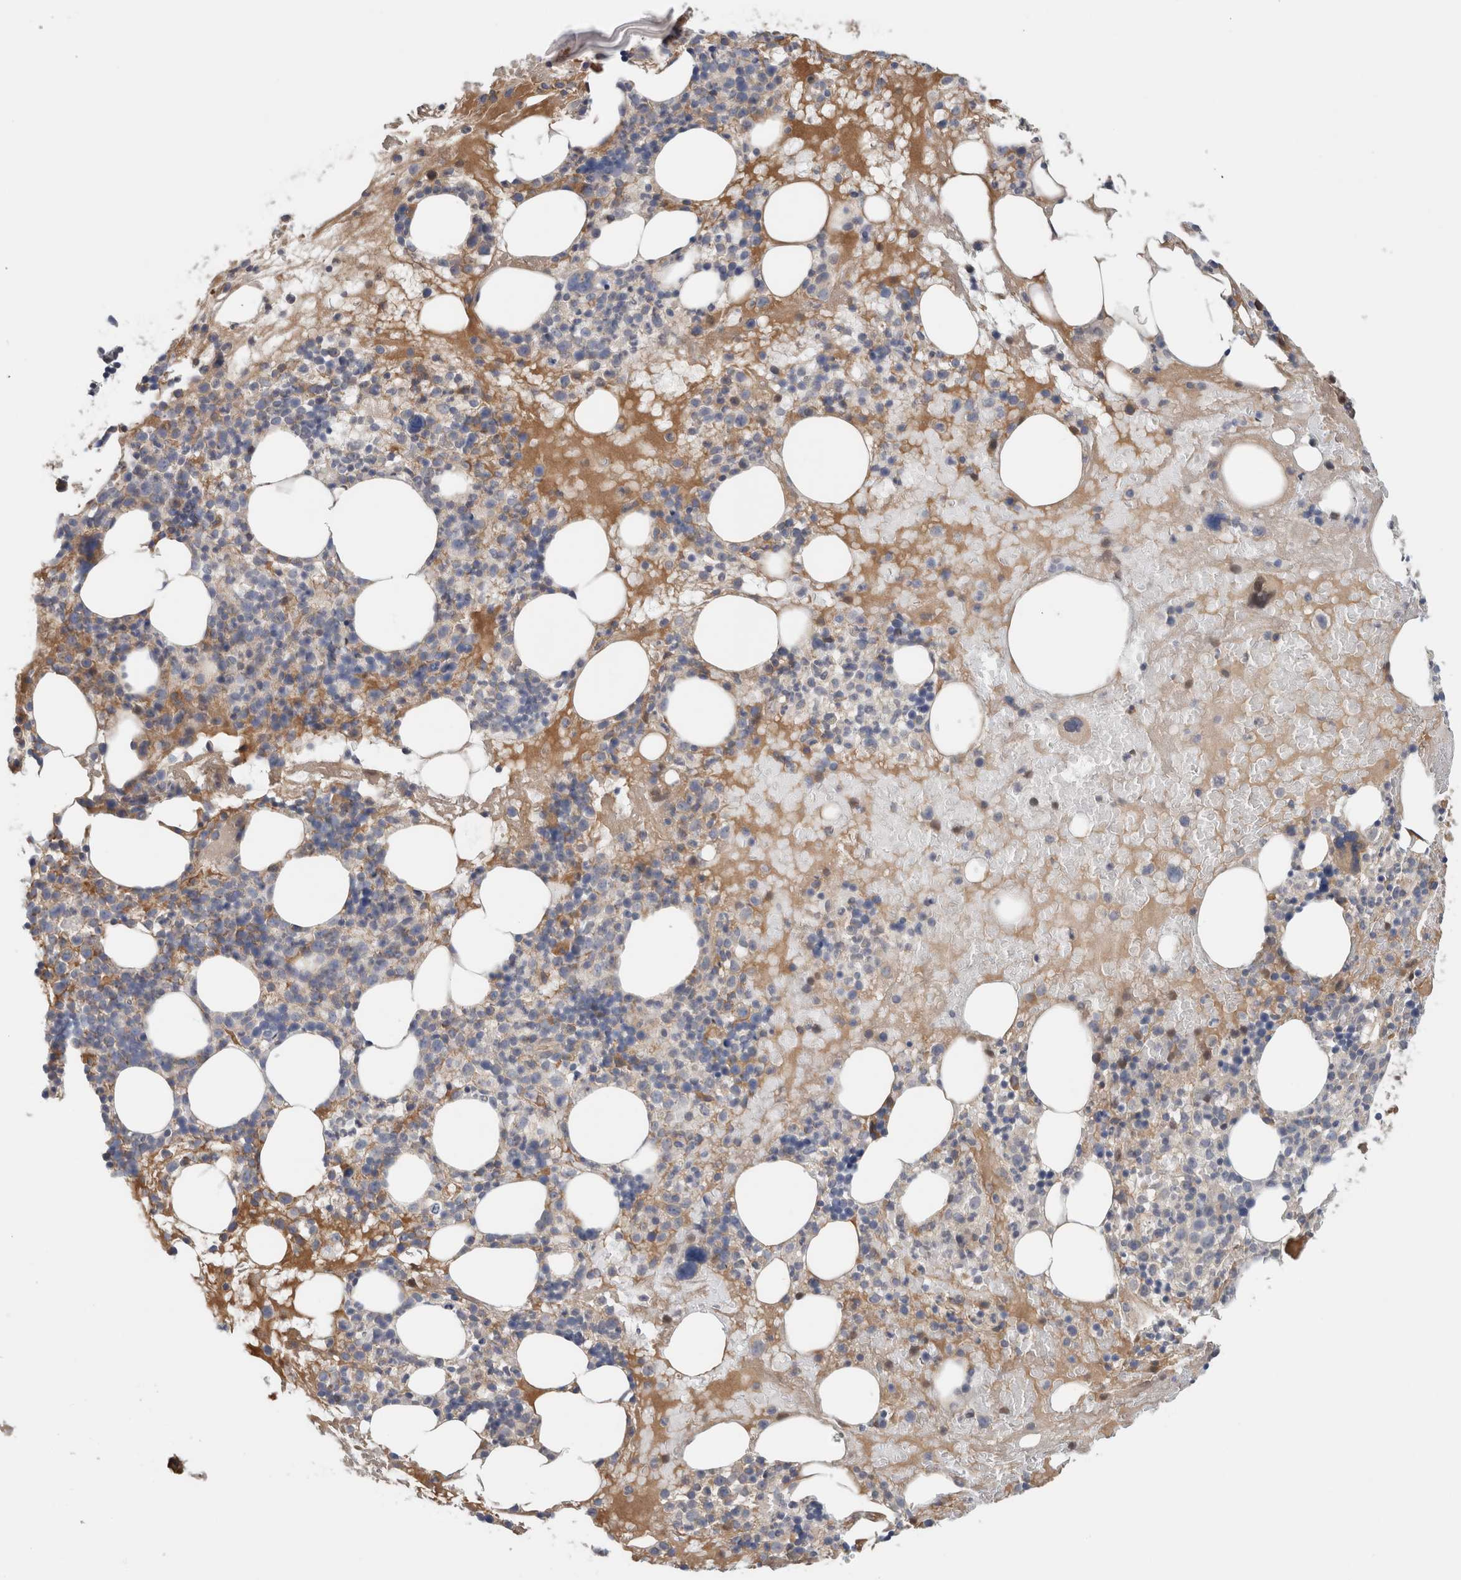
{"staining": {"intensity": "moderate", "quantity": "<25%", "location": "cytoplasmic/membranous"}, "tissue": "bone marrow", "cell_type": "Hematopoietic cells", "image_type": "normal", "snomed": [{"axis": "morphology", "description": "Normal tissue, NOS"}, {"axis": "morphology", "description": "Inflammation, NOS"}, {"axis": "topography", "description": "Bone marrow"}], "caption": "Protein analysis of normal bone marrow exhibits moderate cytoplasmic/membranous staining in approximately <25% of hematopoietic cells.", "gene": "CFI", "patient": {"sex": "female", "age": 77}}